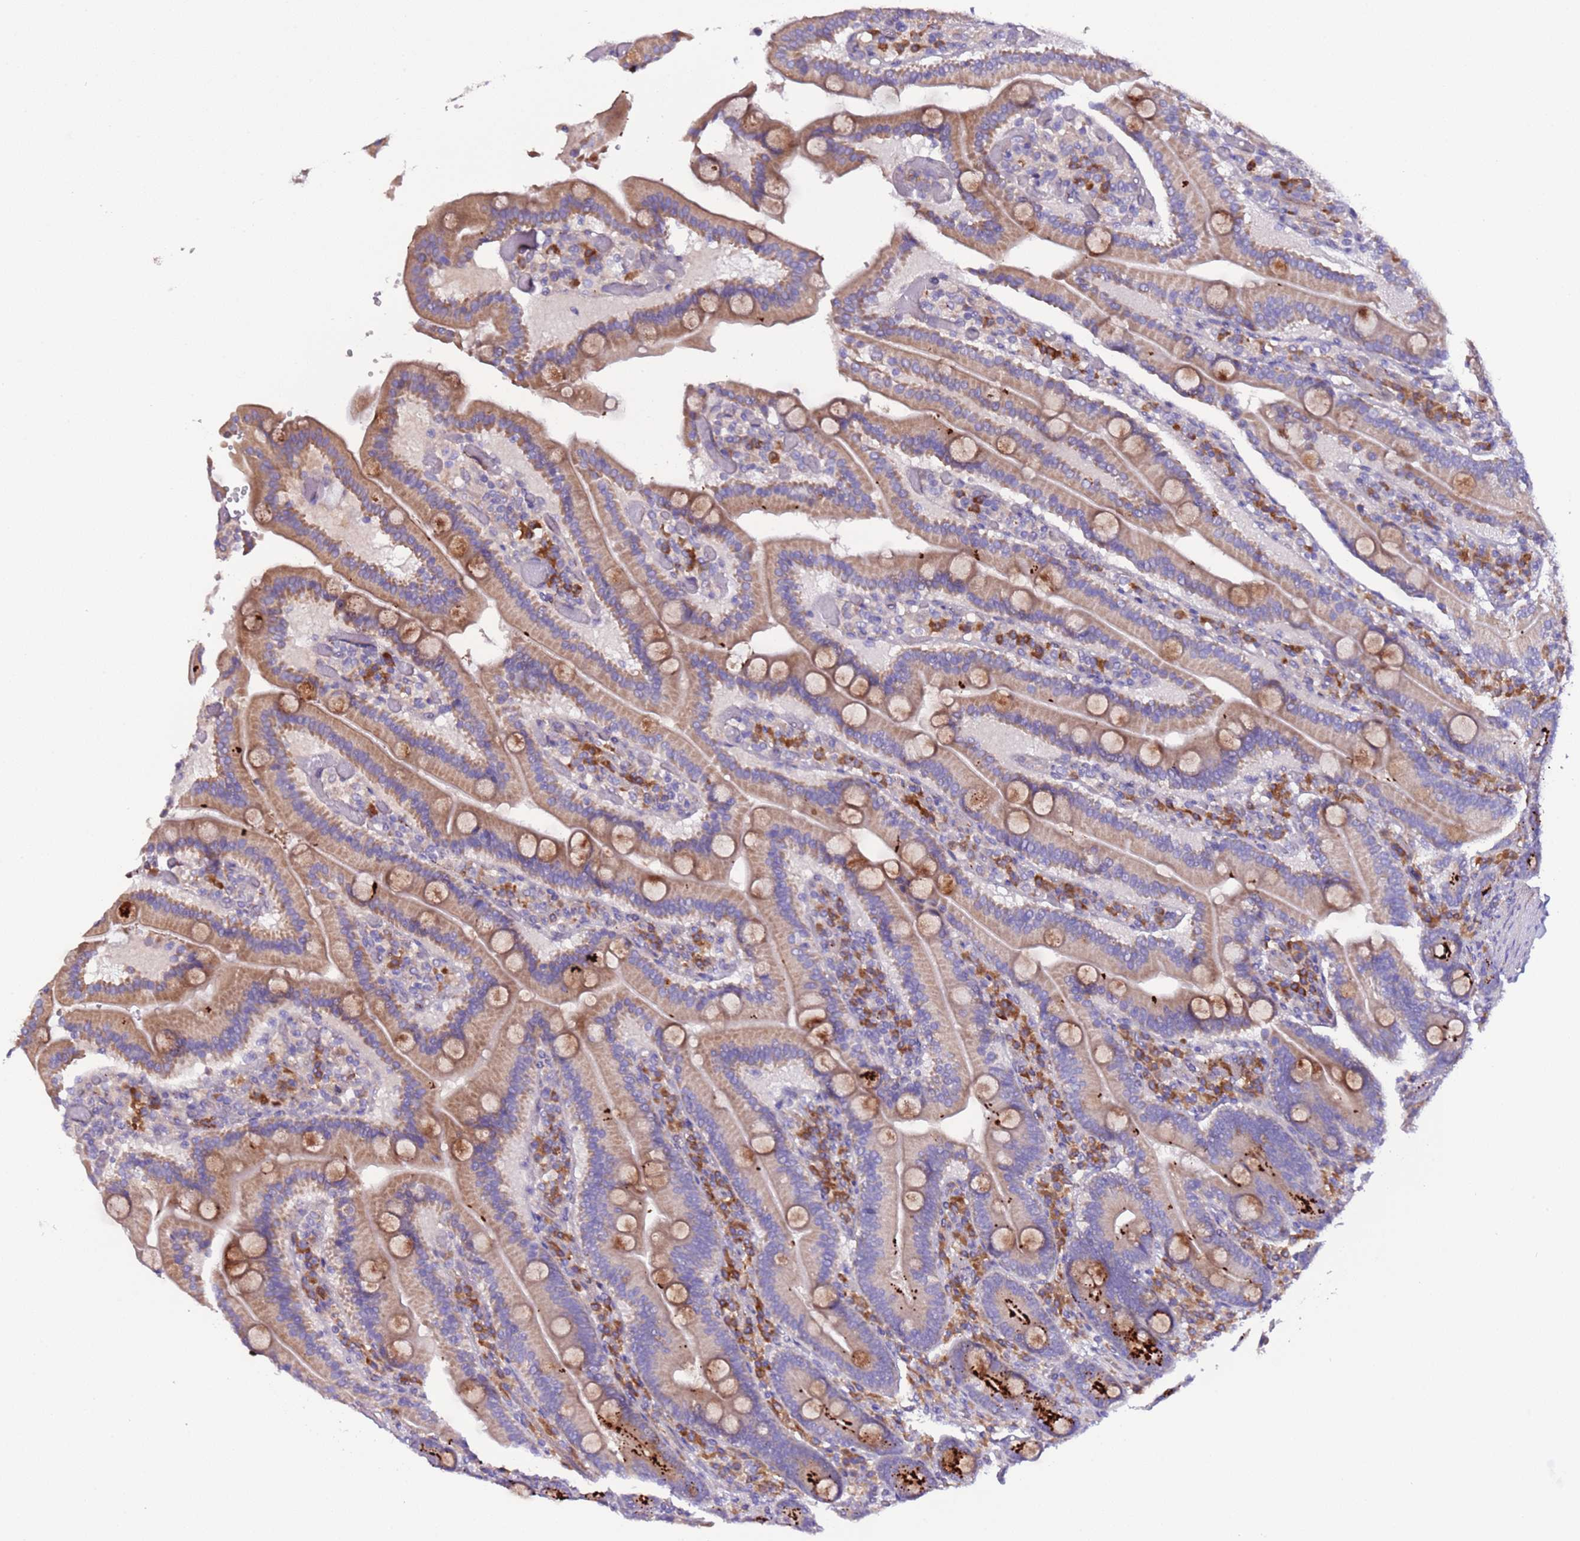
{"staining": {"intensity": "strong", "quantity": "<25%", "location": "cytoplasmic/membranous"}, "tissue": "duodenum", "cell_type": "Glandular cells", "image_type": "normal", "snomed": [{"axis": "morphology", "description": "Normal tissue, NOS"}, {"axis": "topography", "description": "Duodenum"}], "caption": "Immunohistochemical staining of benign human duodenum shows <25% levels of strong cytoplasmic/membranous protein expression in approximately <25% of glandular cells.", "gene": "SPCS1", "patient": {"sex": "female", "age": 62}}